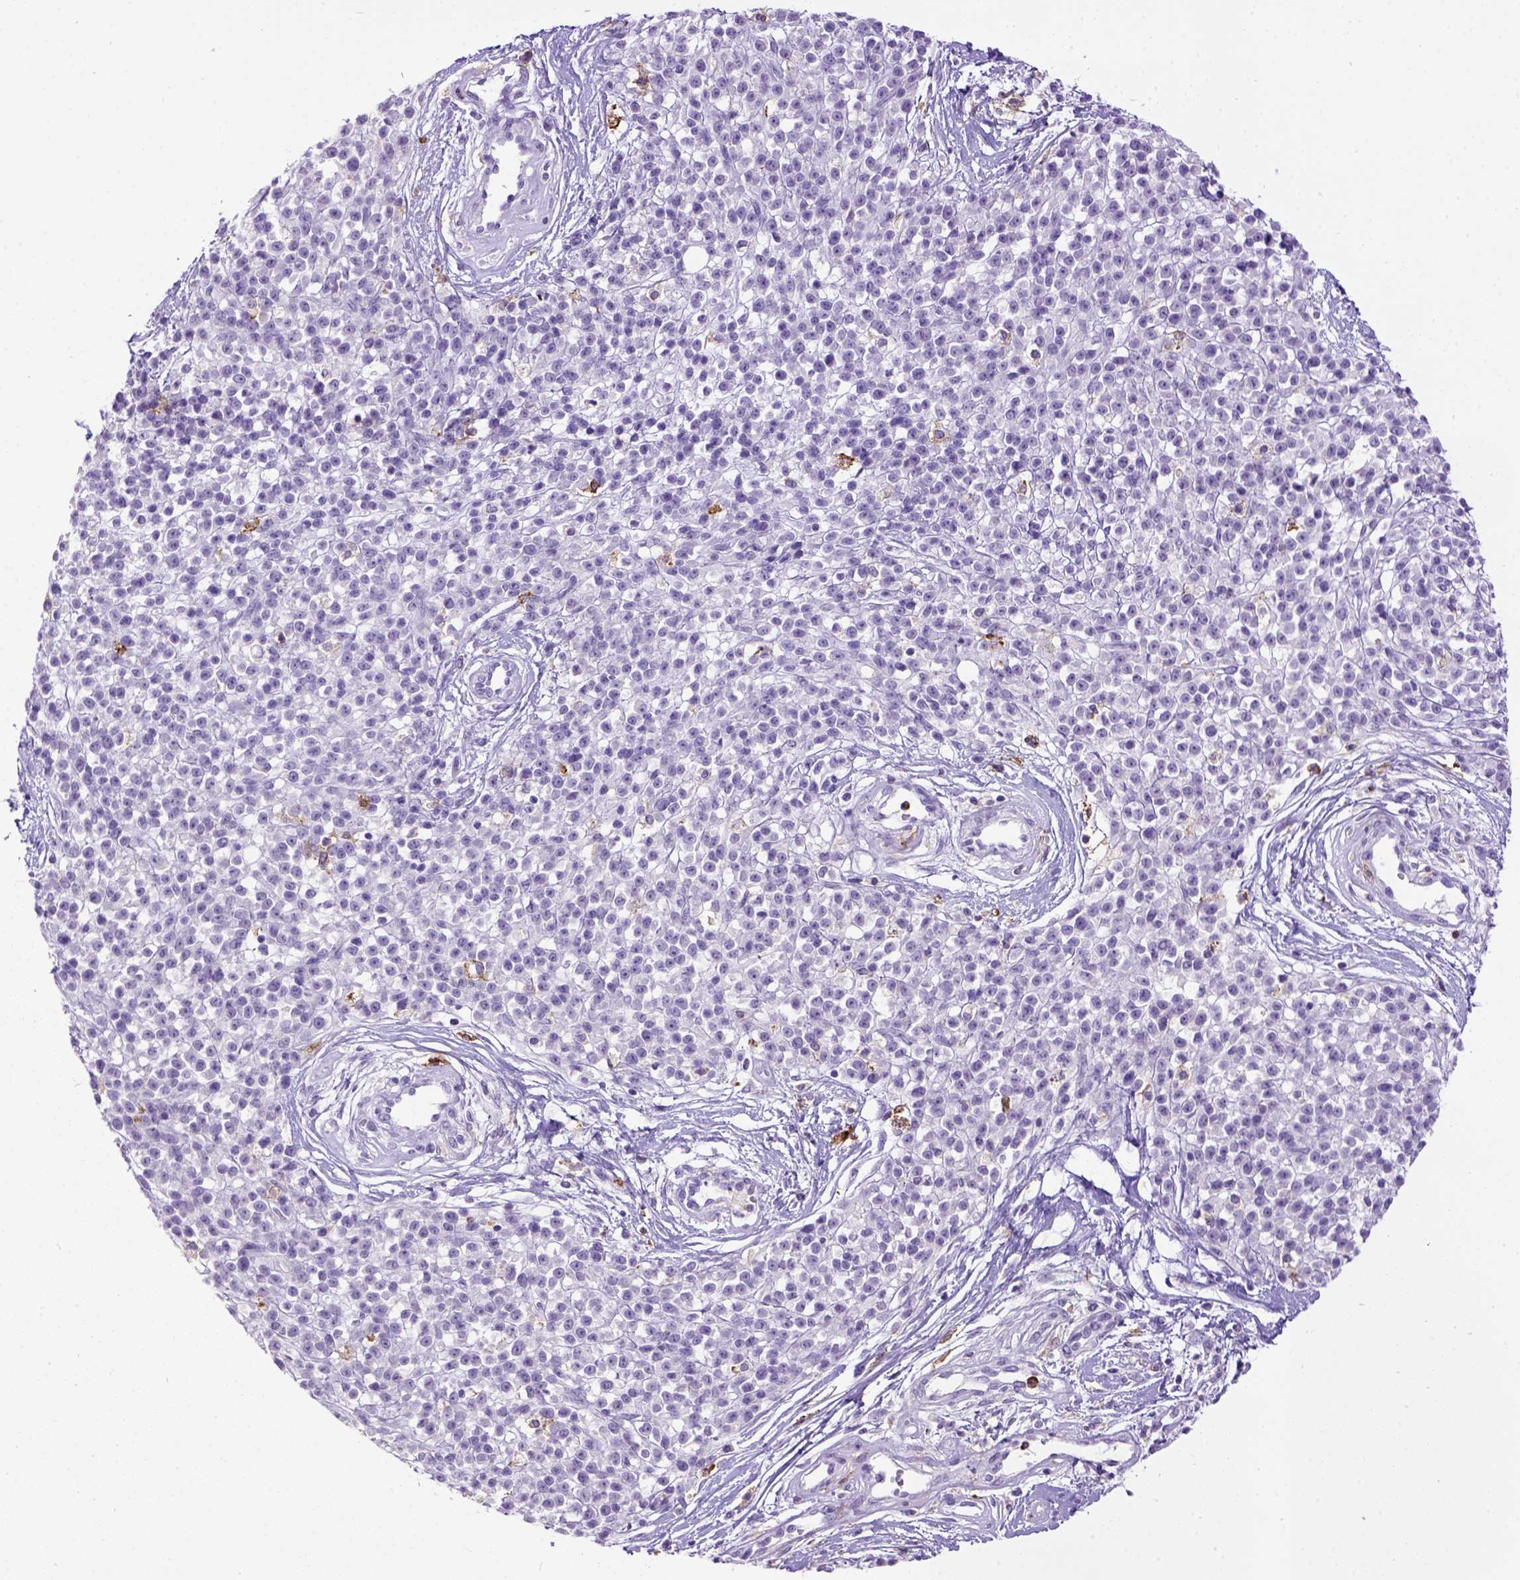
{"staining": {"intensity": "negative", "quantity": "none", "location": "none"}, "tissue": "melanoma", "cell_type": "Tumor cells", "image_type": "cancer", "snomed": [{"axis": "morphology", "description": "Malignant melanoma, NOS"}, {"axis": "topography", "description": "Skin"}, {"axis": "topography", "description": "Skin of trunk"}], "caption": "Immunohistochemistry (IHC) histopathology image of neoplastic tissue: human melanoma stained with DAB shows no significant protein expression in tumor cells.", "gene": "ITGAX", "patient": {"sex": "male", "age": 74}}